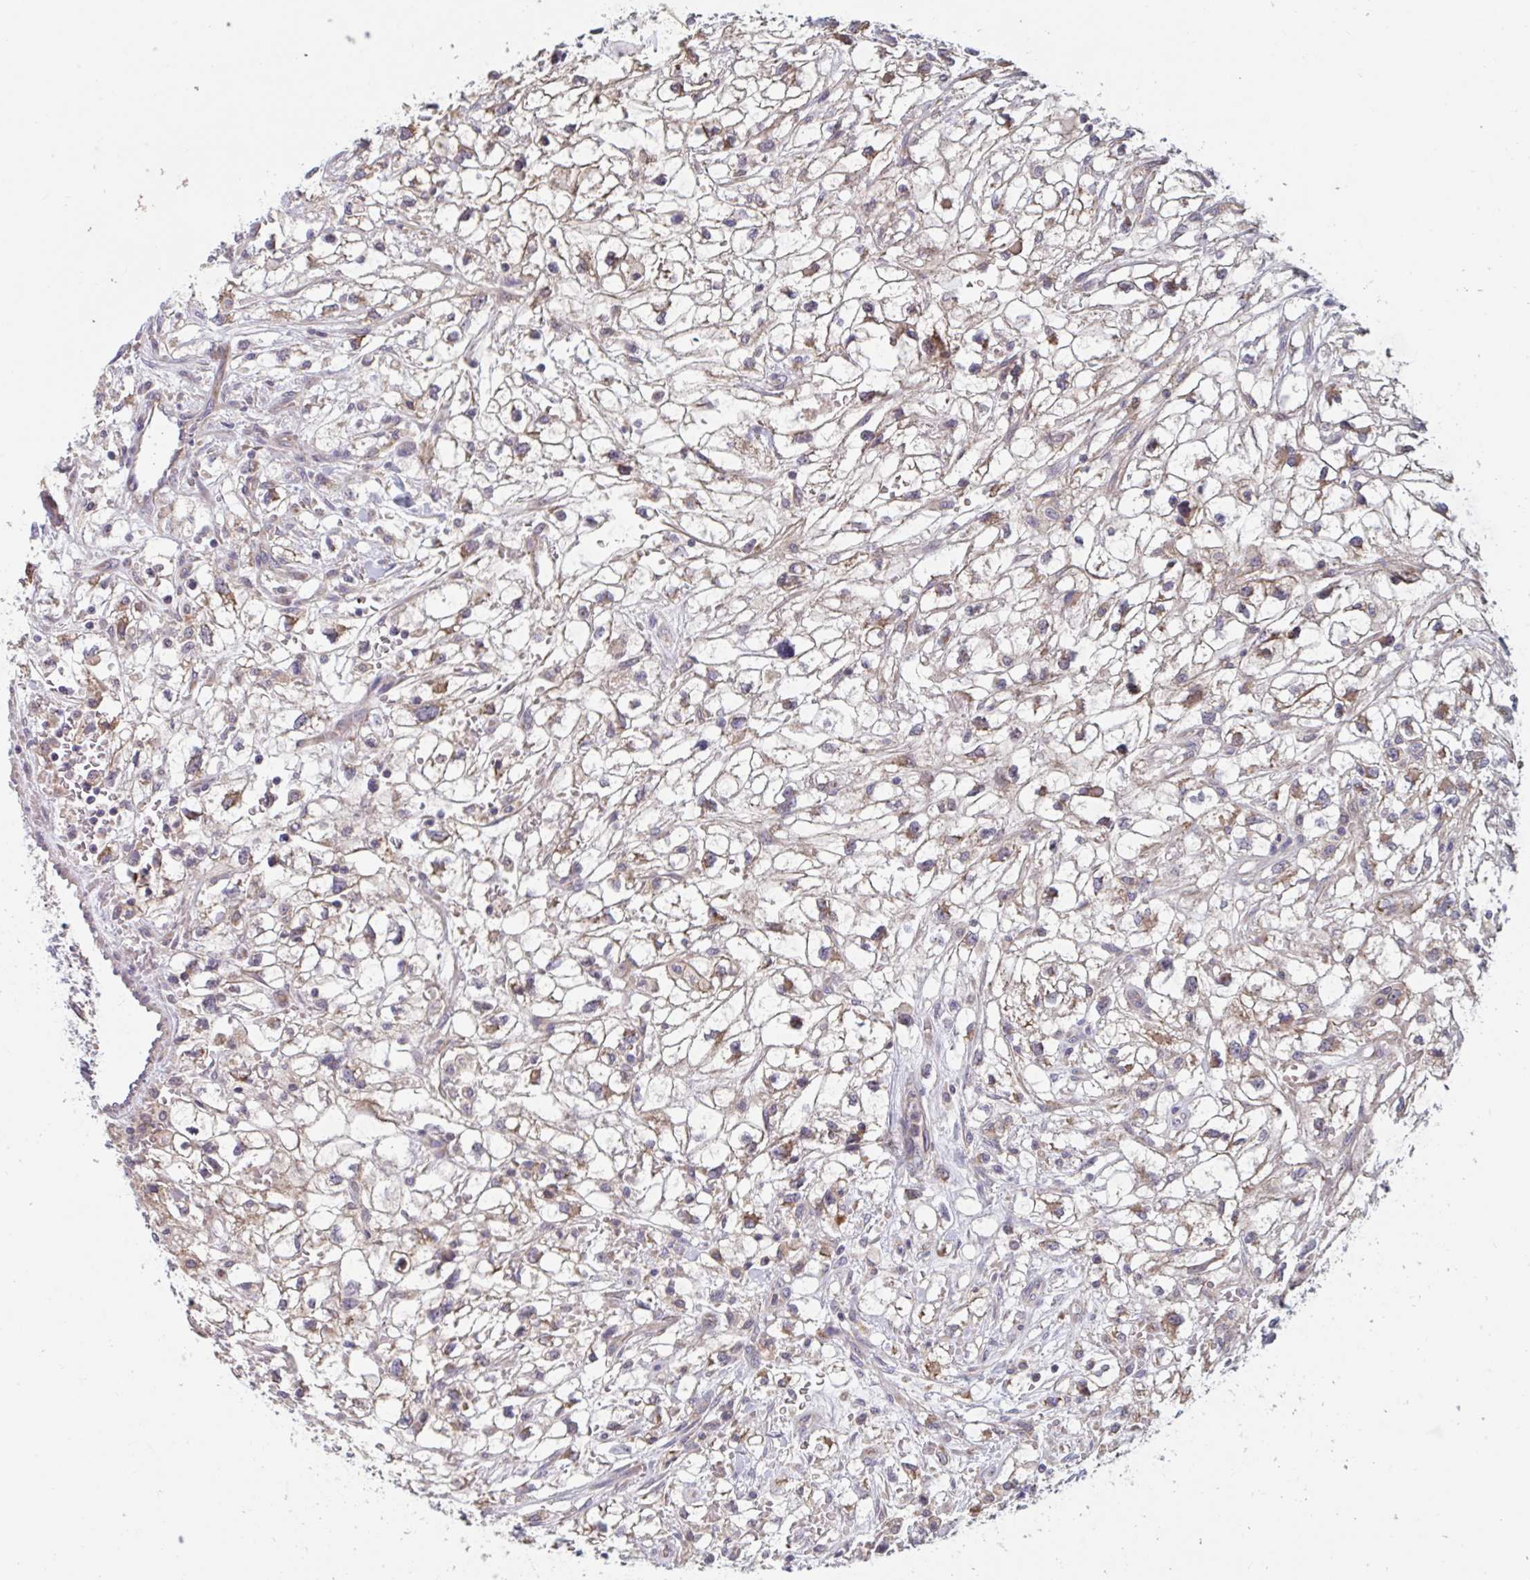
{"staining": {"intensity": "moderate", "quantity": "25%-75%", "location": "cytoplasmic/membranous"}, "tissue": "renal cancer", "cell_type": "Tumor cells", "image_type": "cancer", "snomed": [{"axis": "morphology", "description": "Adenocarcinoma, NOS"}, {"axis": "topography", "description": "Kidney"}], "caption": "A brown stain labels moderate cytoplasmic/membranous staining of a protein in human renal cancer tumor cells. The staining was performed using DAB (3,3'-diaminobenzidine), with brown indicating positive protein expression. Nuclei are stained blue with hematoxylin.", "gene": "CD1E", "patient": {"sex": "male", "age": 59}}